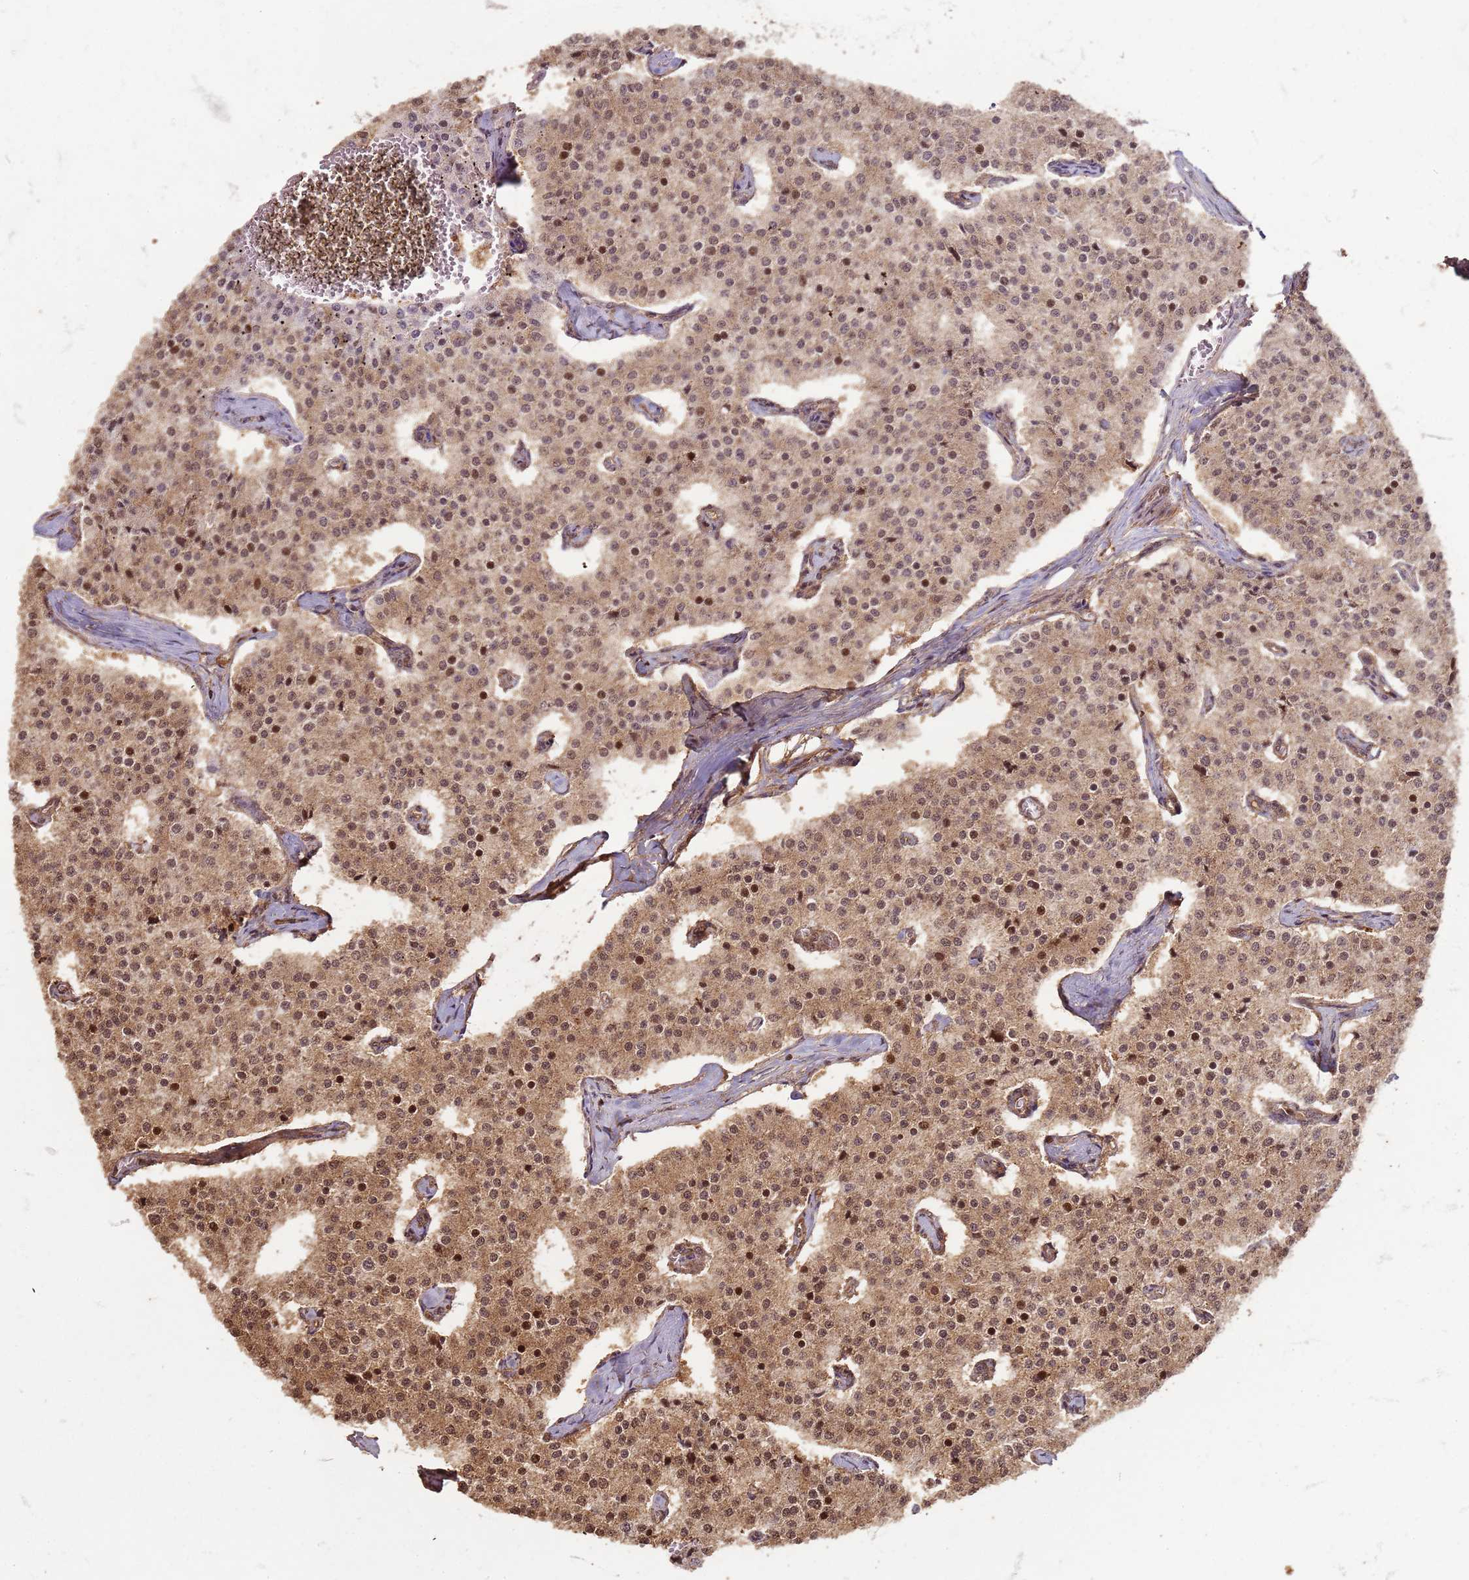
{"staining": {"intensity": "moderate", "quantity": ">75%", "location": "cytoplasmic/membranous,nuclear"}, "tissue": "carcinoid", "cell_type": "Tumor cells", "image_type": "cancer", "snomed": [{"axis": "morphology", "description": "Carcinoid, malignant, NOS"}, {"axis": "topography", "description": "Colon"}], "caption": "Immunohistochemistry (DAB) staining of carcinoid demonstrates moderate cytoplasmic/membranous and nuclear protein staining in approximately >75% of tumor cells. (brown staining indicates protein expression, while blue staining denotes nuclei).", "gene": "KIF26A", "patient": {"sex": "female", "age": 52}}